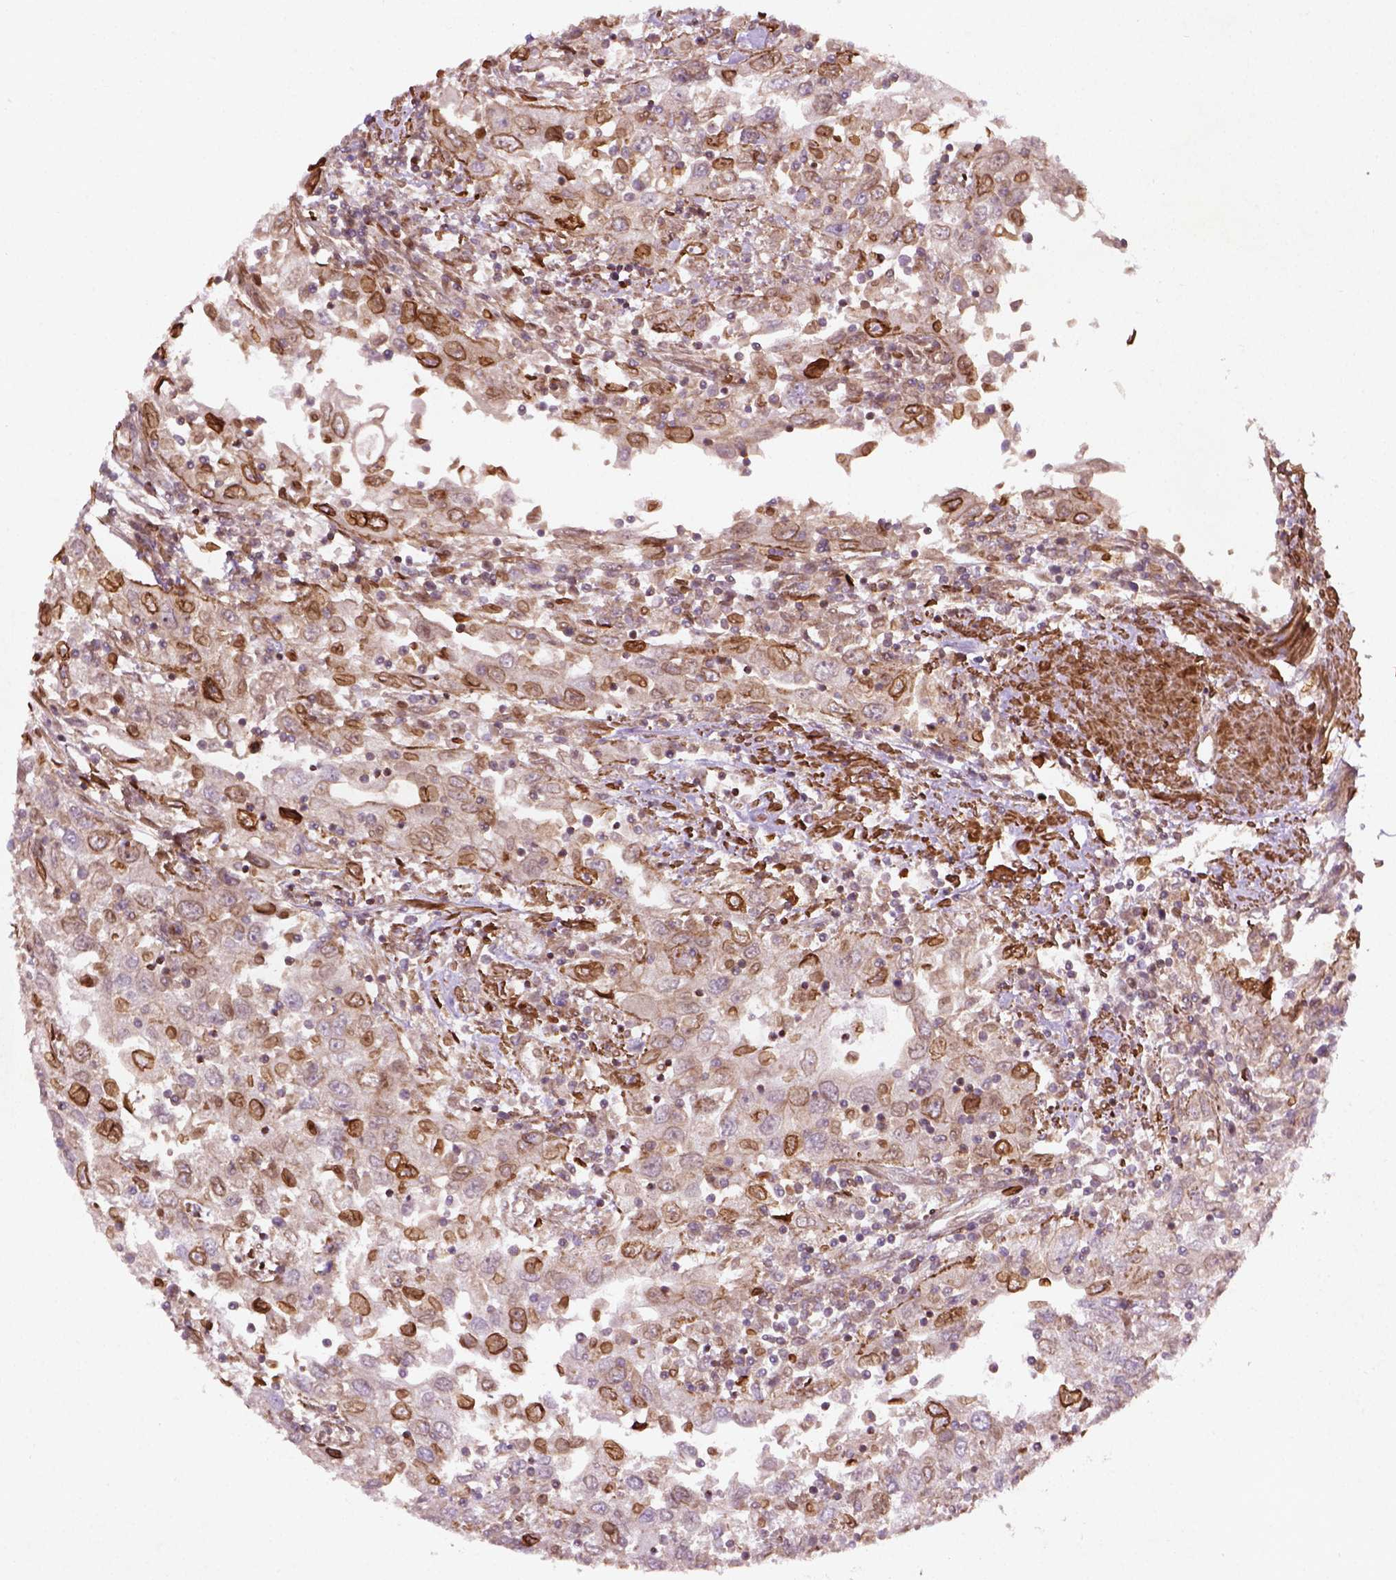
{"staining": {"intensity": "moderate", "quantity": "25%-75%", "location": "cytoplasmic/membranous"}, "tissue": "urothelial cancer", "cell_type": "Tumor cells", "image_type": "cancer", "snomed": [{"axis": "morphology", "description": "Urothelial carcinoma, High grade"}, {"axis": "topography", "description": "Urinary bladder"}], "caption": "IHC staining of urothelial carcinoma (high-grade), which demonstrates medium levels of moderate cytoplasmic/membranous expression in about 25%-75% of tumor cells indicating moderate cytoplasmic/membranous protein expression. The staining was performed using DAB (brown) for protein detection and nuclei were counterstained in hematoxylin (blue).", "gene": "TCHP", "patient": {"sex": "male", "age": 76}}